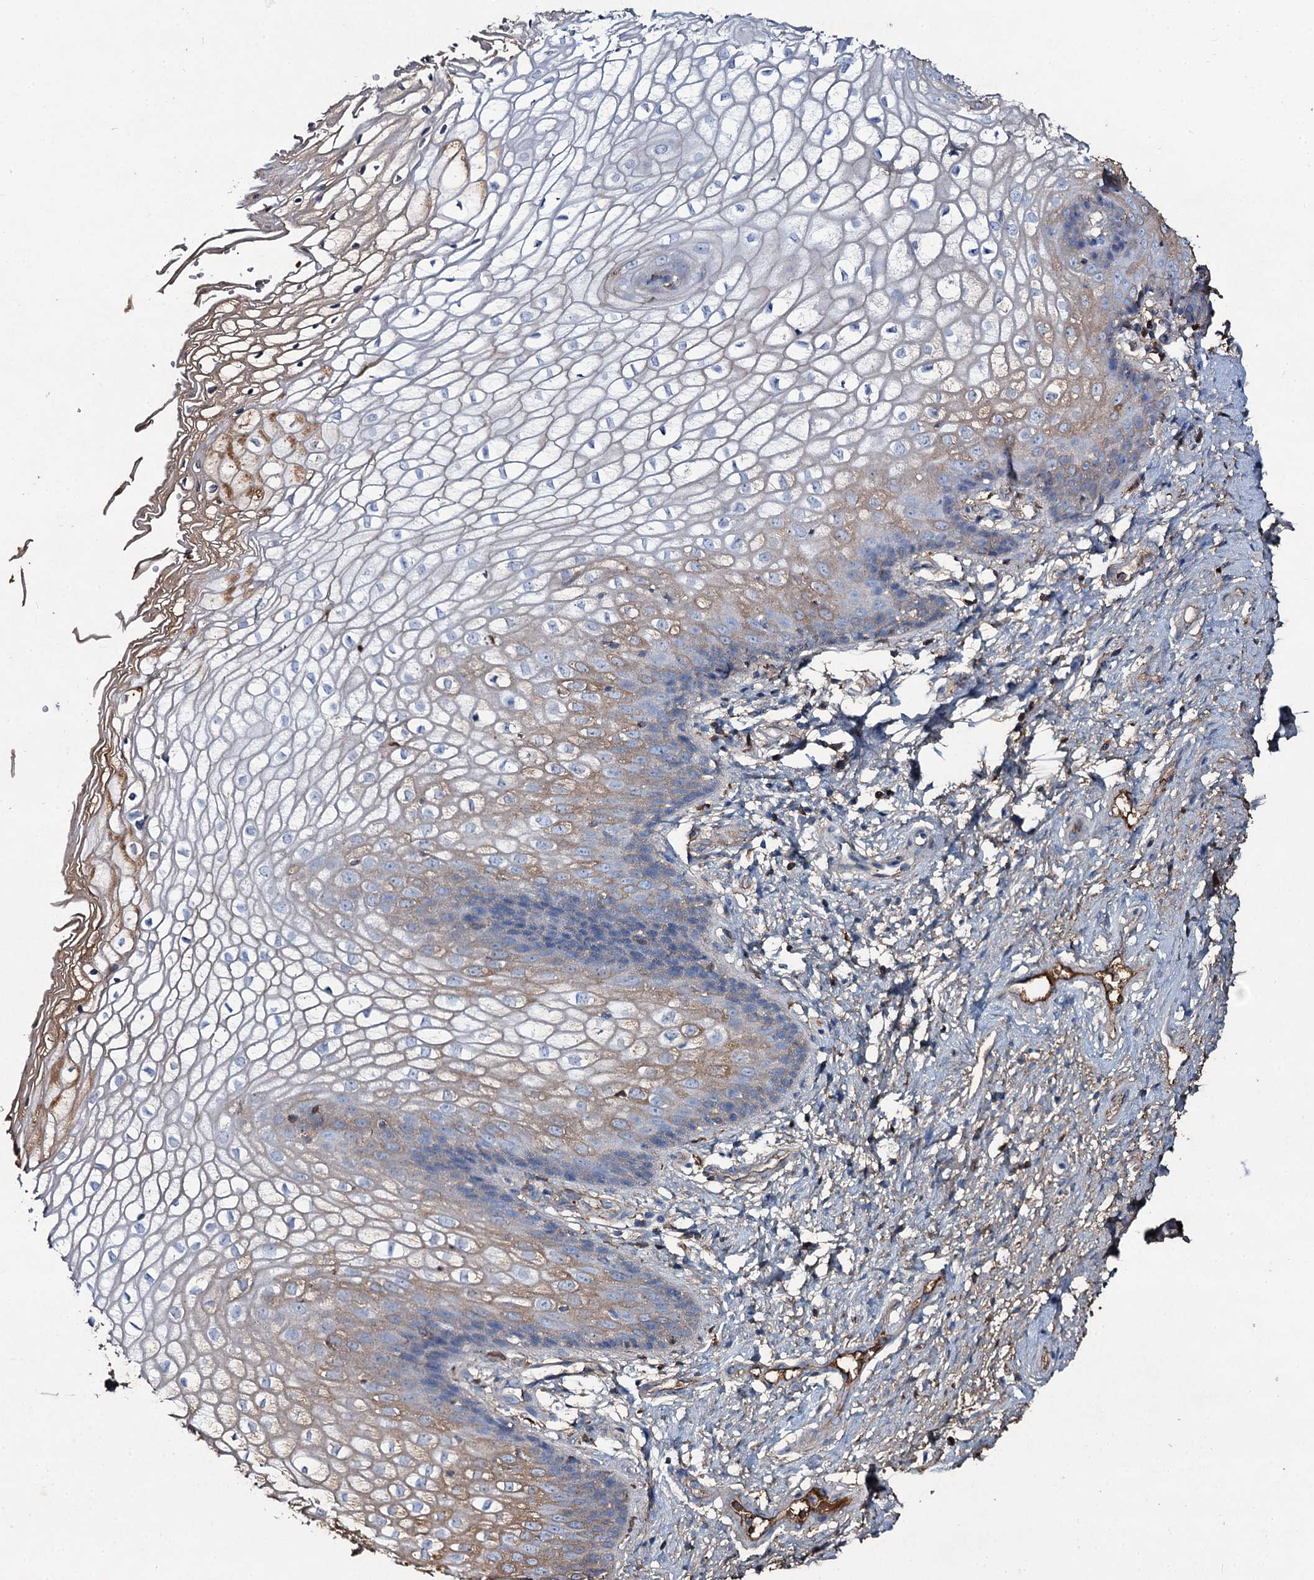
{"staining": {"intensity": "moderate", "quantity": "<25%", "location": "cytoplasmic/membranous"}, "tissue": "vagina", "cell_type": "Squamous epithelial cells", "image_type": "normal", "snomed": [{"axis": "morphology", "description": "Normal tissue, NOS"}, {"axis": "topography", "description": "Vagina"}], "caption": "Brown immunohistochemical staining in unremarkable vagina shows moderate cytoplasmic/membranous expression in approximately <25% of squamous epithelial cells. Immunohistochemistry (ihc) stains the protein in brown and the nuclei are stained blue.", "gene": "EDN1", "patient": {"sex": "female", "age": 34}}